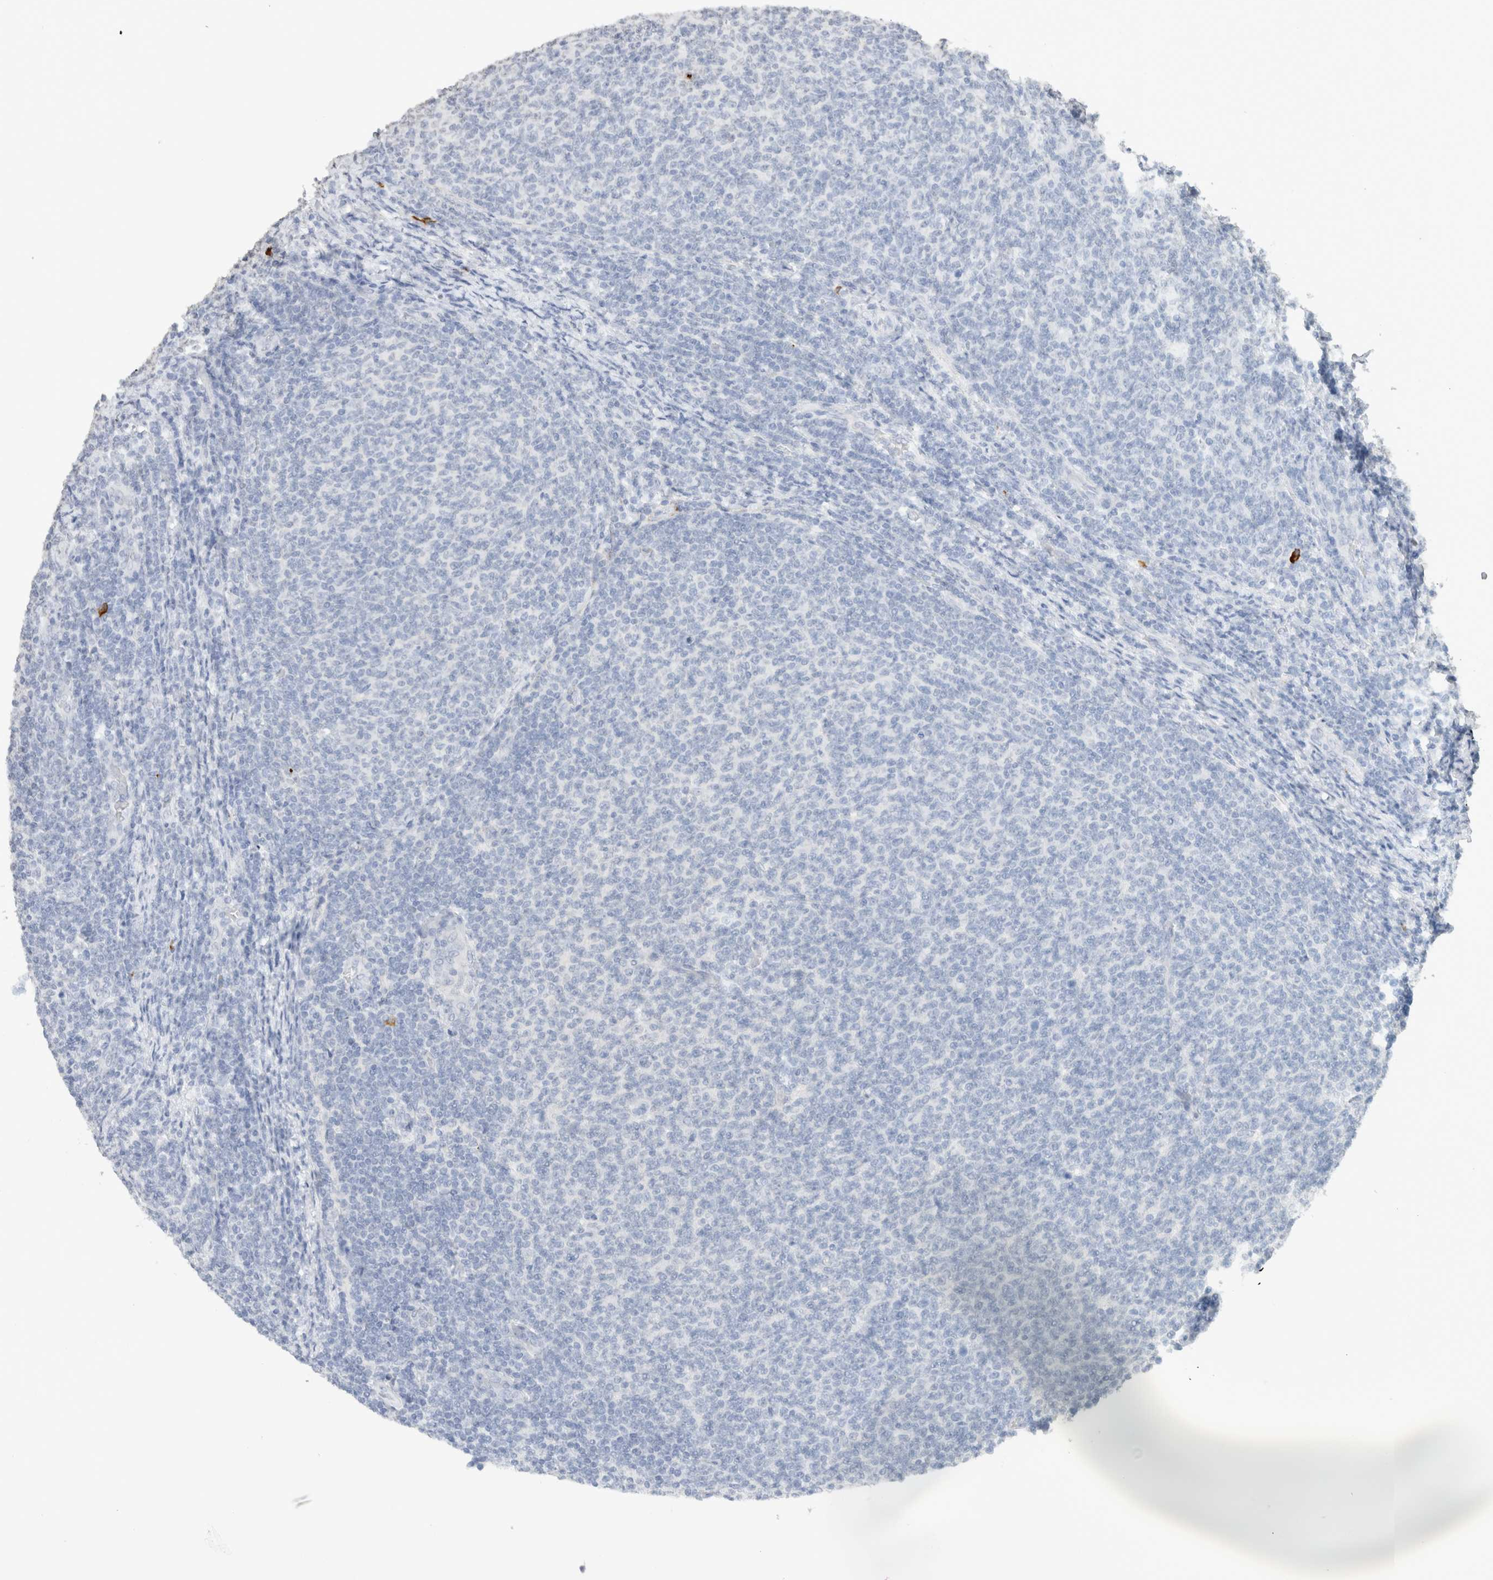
{"staining": {"intensity": "negative", "quantity": "none", "location": "none"}, "tissue": "lymphoma", "cell_type": "Tumor cells", "image_type": "cancer", "snomed": [{"axis": "morphology", "description": "Malignant lymphoma, non-Hodgkin's type, Low grade"}, {"axis": "topography", "description": "Lymph node"}], "caption": "Immunohistochemical staining of lymphoma demonstrates no significant expression in tumor cells. (DAB IHC visualized using brightfield microscopy, high magnification).", "gene": "CD80", "patient": {"sex": "male", "age": 66}}